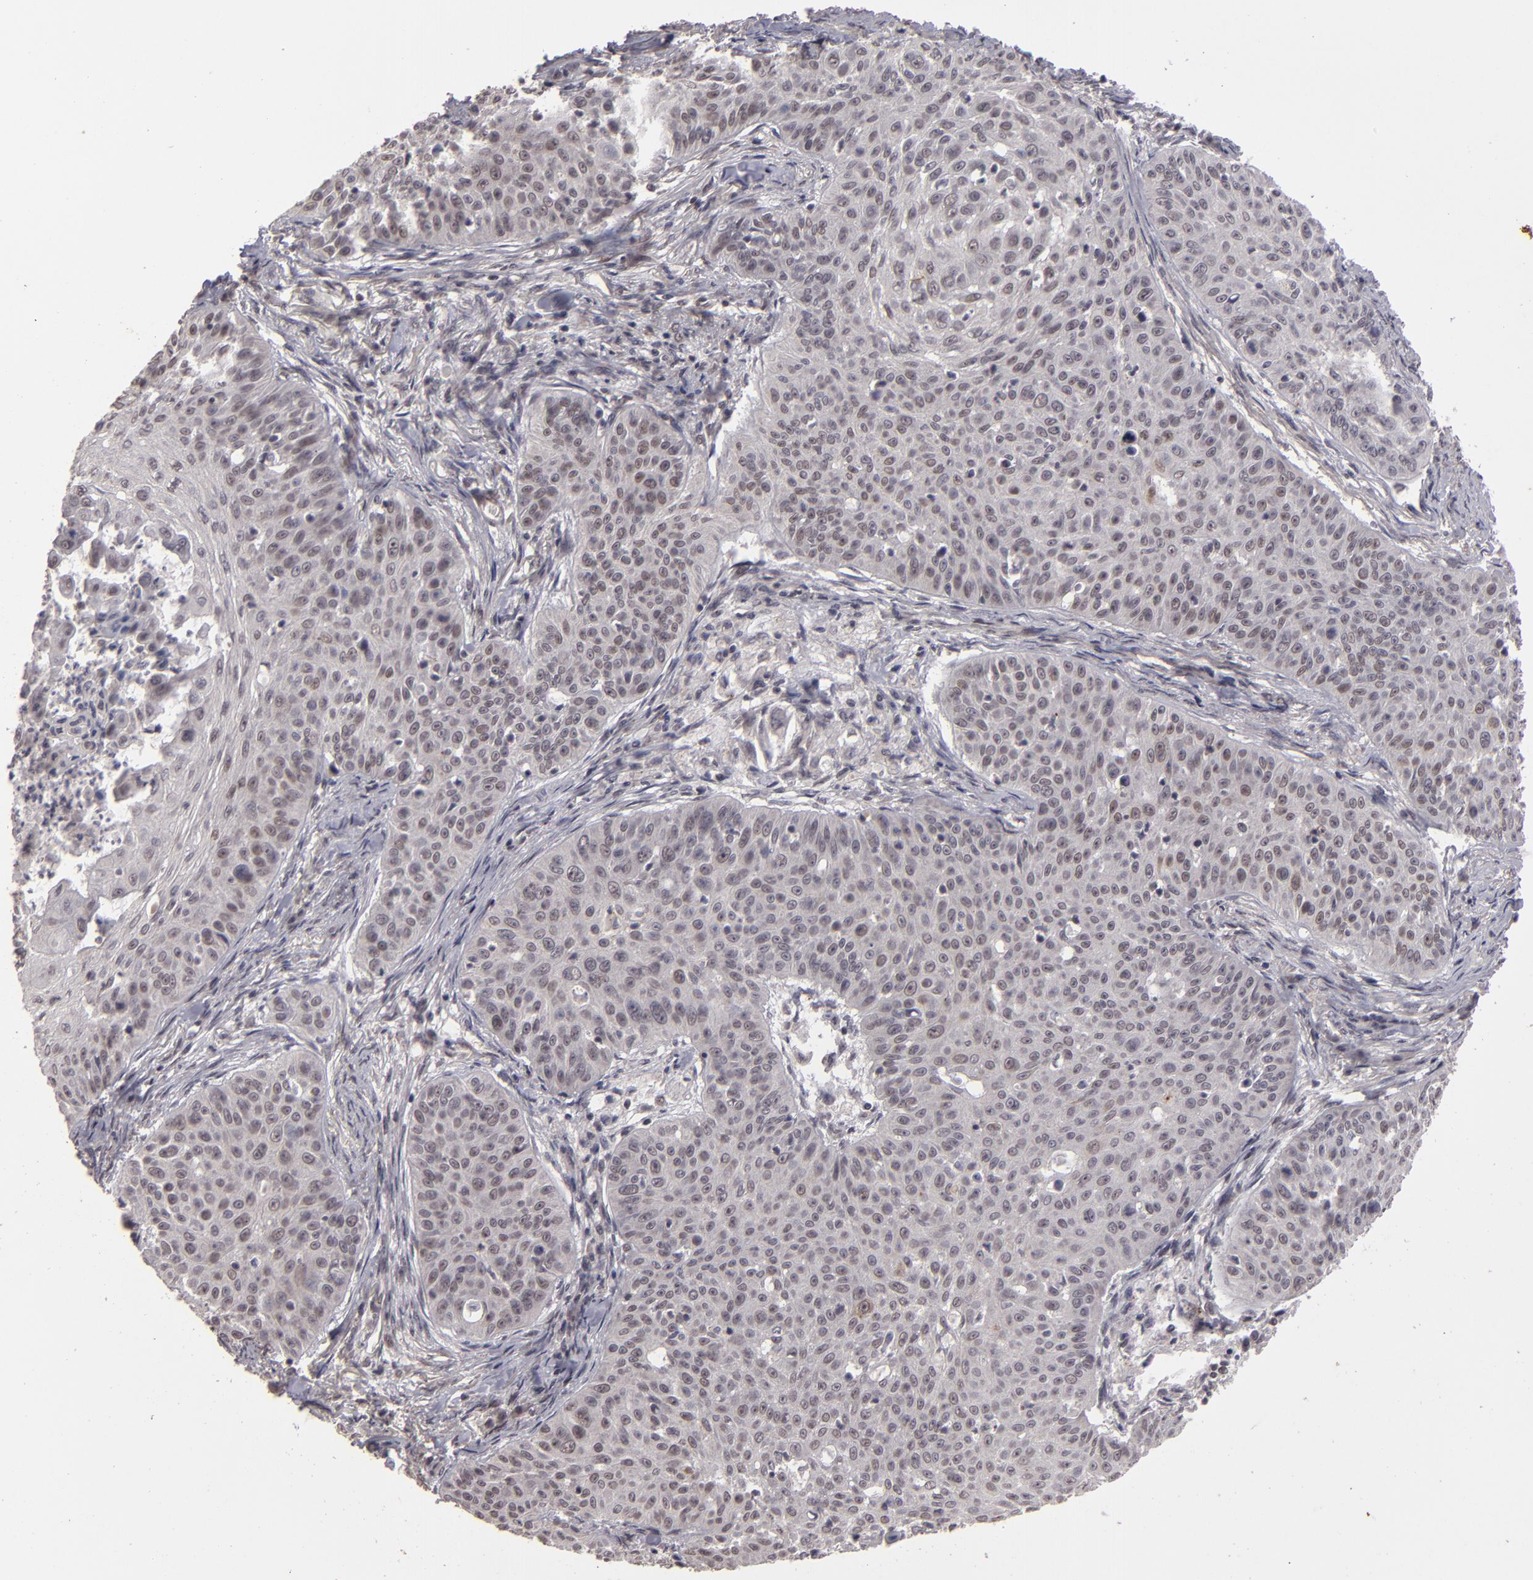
{"staining": {"intensity": "negative", "quantity": "none", "location": "none"}, "tissue": "skin cancer", "cell_type": "Tumor cells", "image_type": "cancer", "snomed": [{"axis": "morphology", "description": "Squamous cell carcinoma, NOS"}, {"axis": "topography", "description": "Skin"}], "caption": "Tumor cells show no significant protein positivity in squamous cell carcinoma (skin).", "gene": "DFFA", "patient": {"sex": "male", "age": 82}}